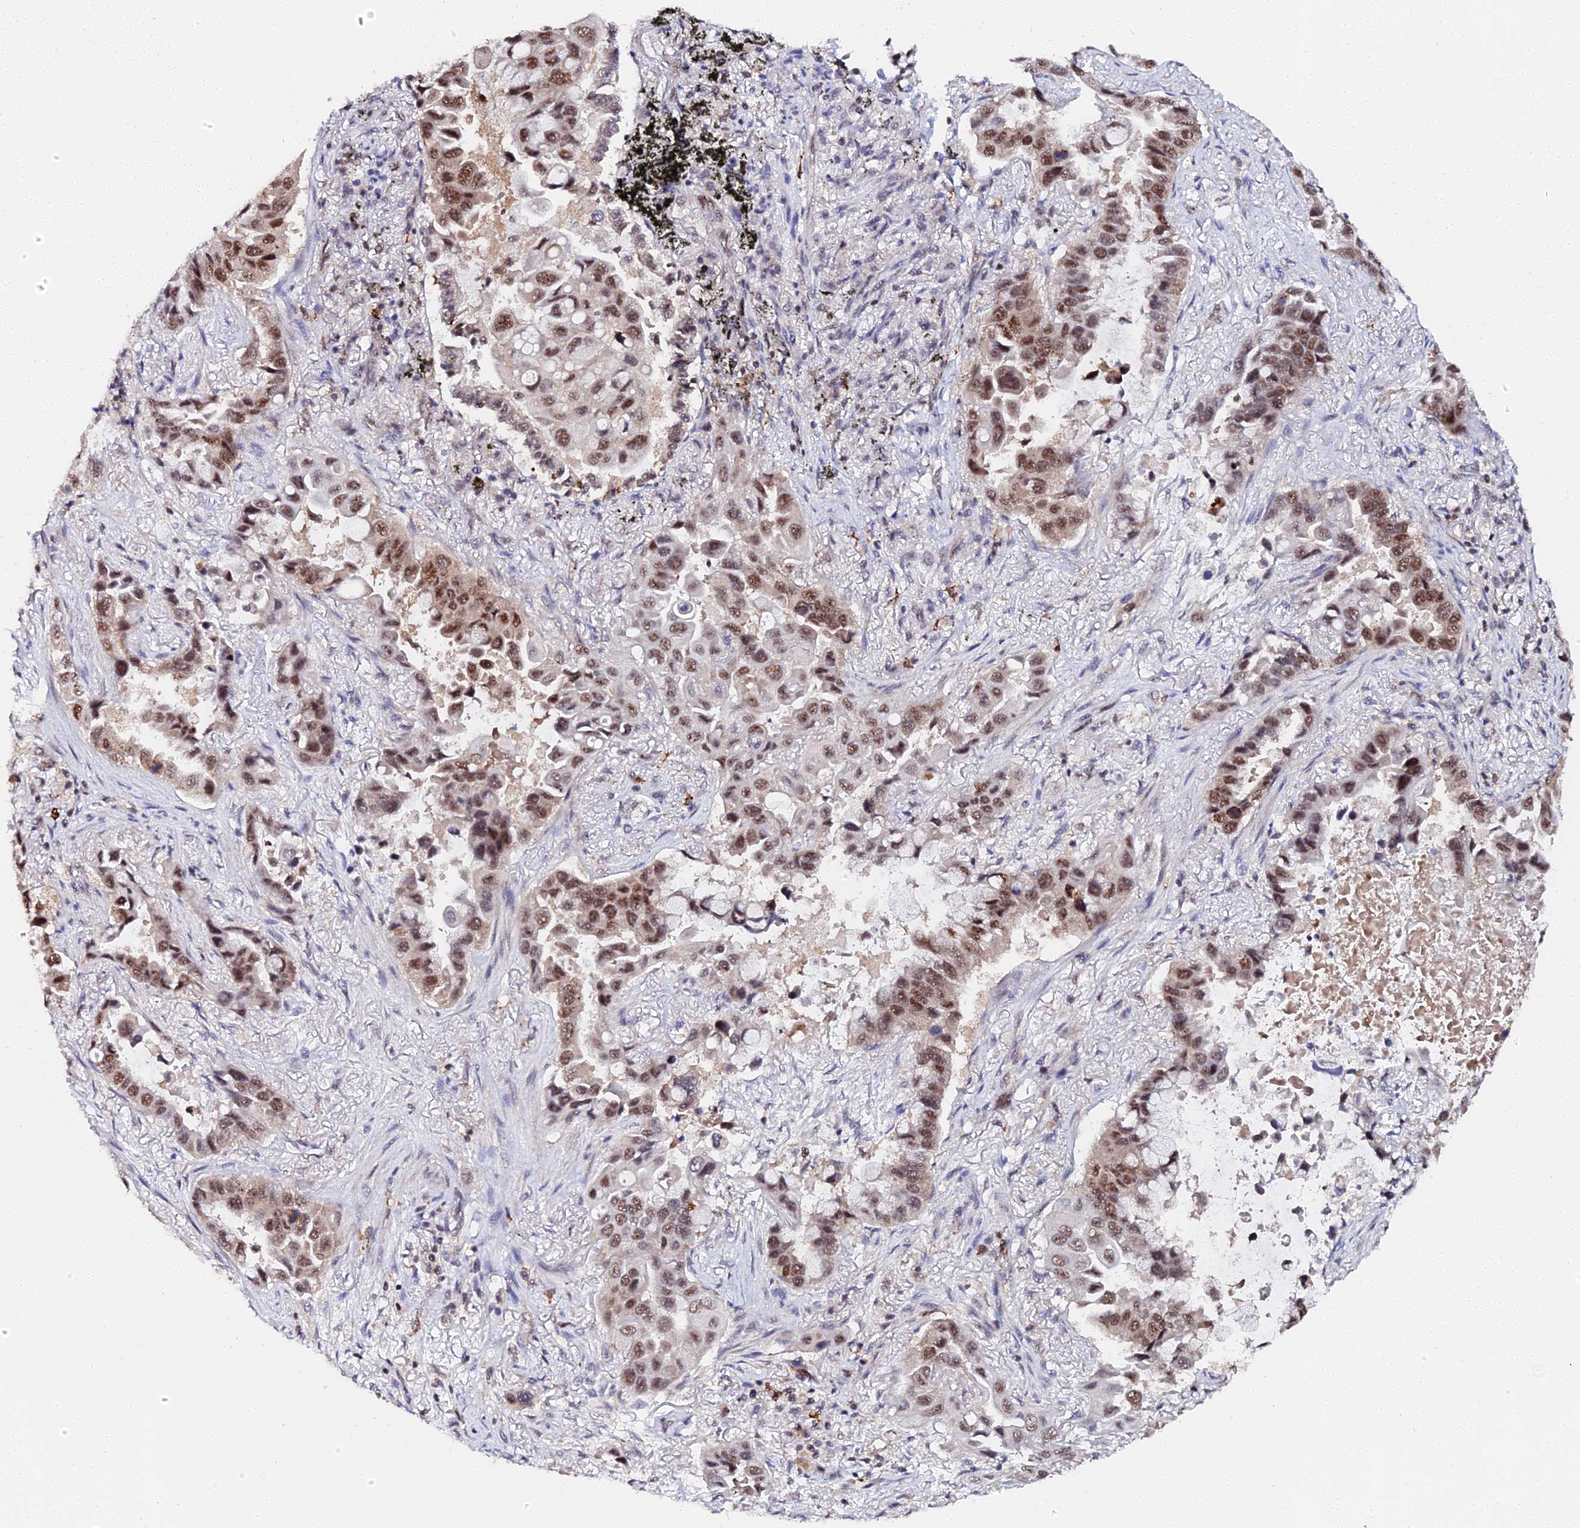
{"staining": {"intensity": "moderate", "quantity": ">75%", "location": "nuclear"}, "tissue": "lung cancer", "cell_type": "Tumor cells", "image_type": "cancer", "snomed": [{"axis": "morphology", "description": "Adenocarcinoma, NOS"}, {"axis": "topography", "description": "Lung"}], "caption": "An immunohistochemistry histopathology image of neoplastic tissue is shown. Protein staining in brown labels moderate nuclear positivity in lung cancer within tumor cells.", "gene": "MAGOHB", "patient": {"sex": "male", "age": 64}}